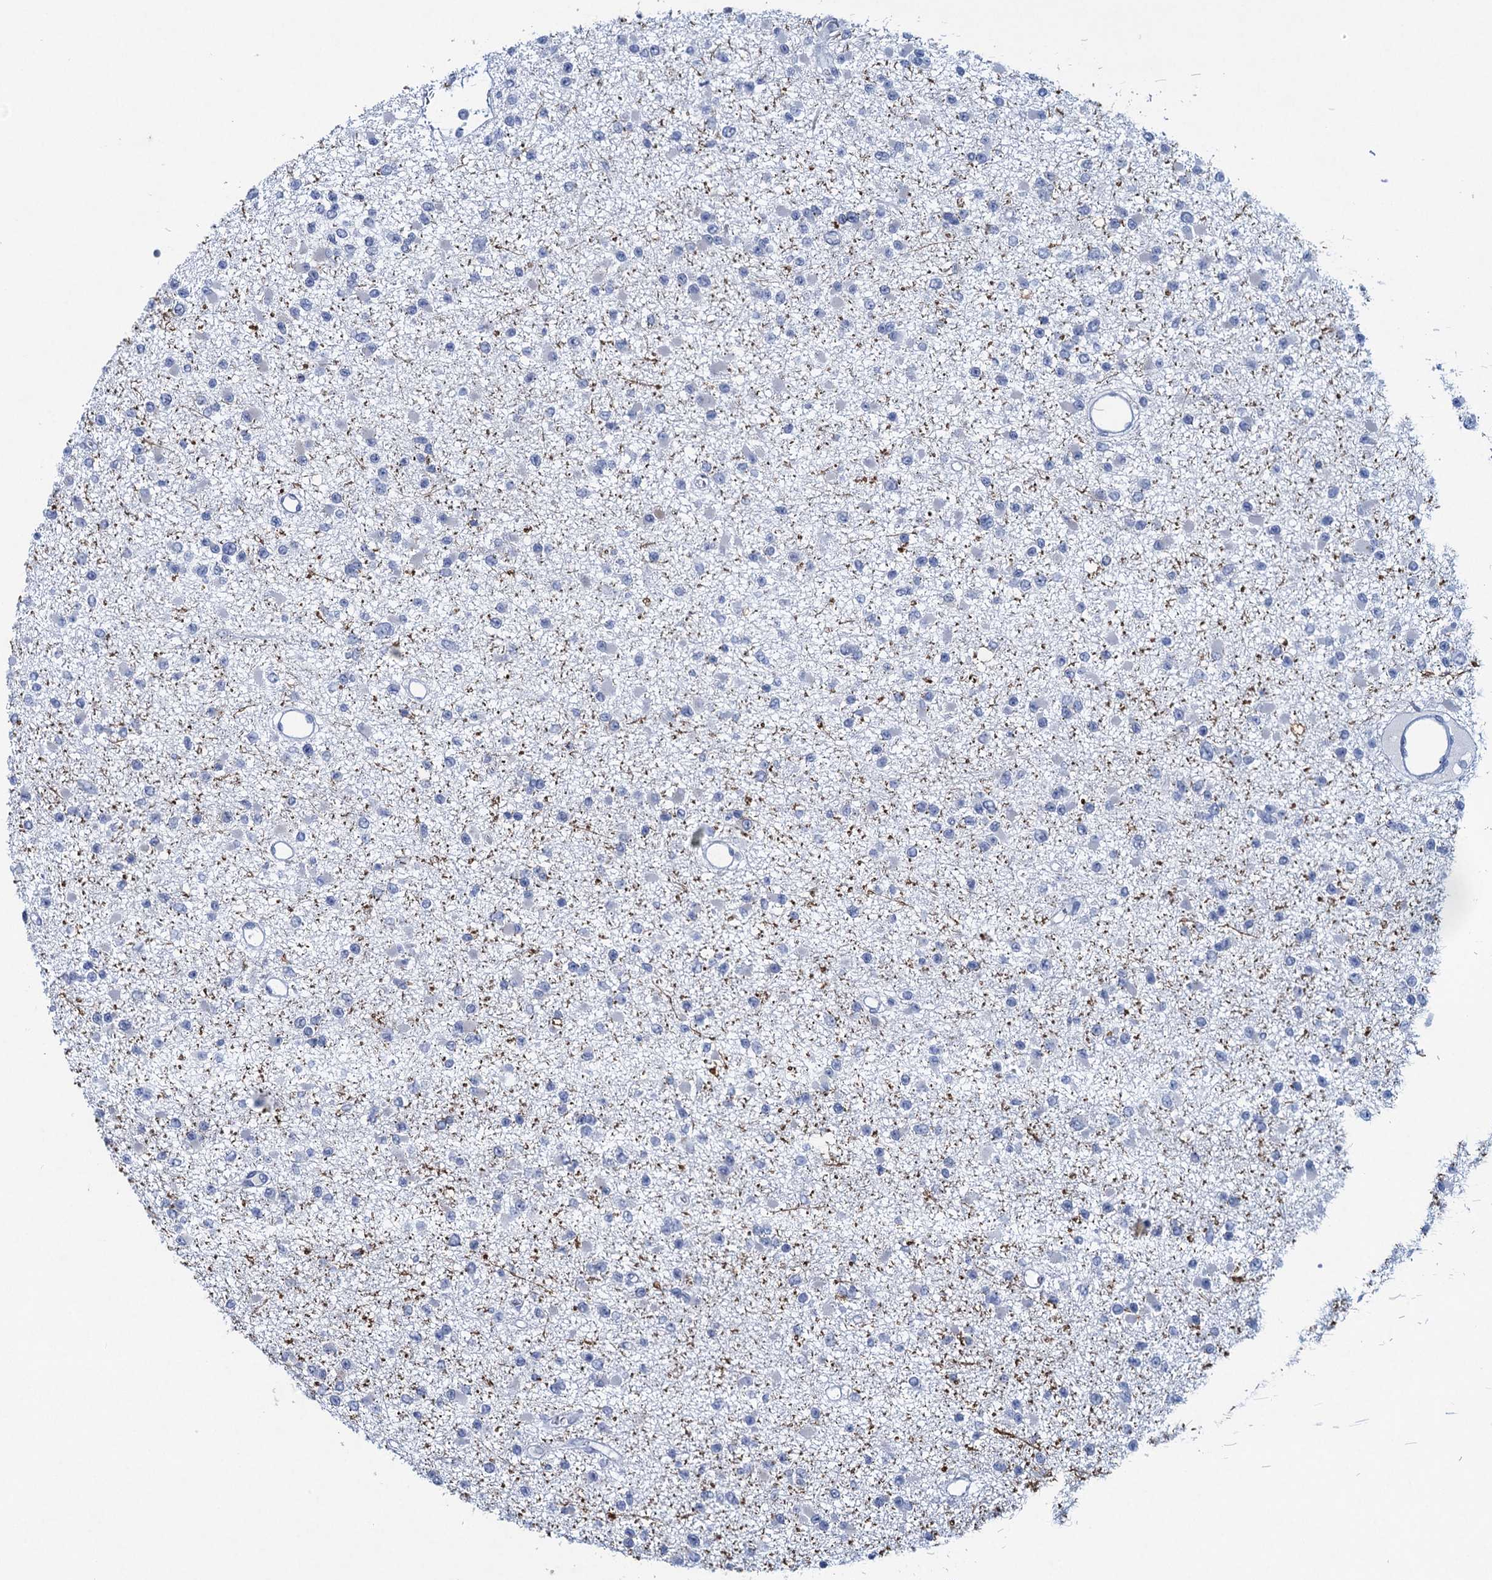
{"staining": {"intensity": "negative", "quantity": "none", "location": "none"}, "tissue": "glioma", "cell_type": "Tumor cells", "image_type": "cancer", "snomed": [{"axis": "morphology", "description": "Glioma, malignant, Low grade"}, {"axis": "topography", "description": "Brain"}], "caption": "This photomicrograph is of malignant low-grade glioma stained with IHC to label a protein in brown with the nuclei are counter-stained blue. There is no expression in tumor cells.", "gene": "HAPSTR1", "patient": {"sex": "female", "age": 22}}